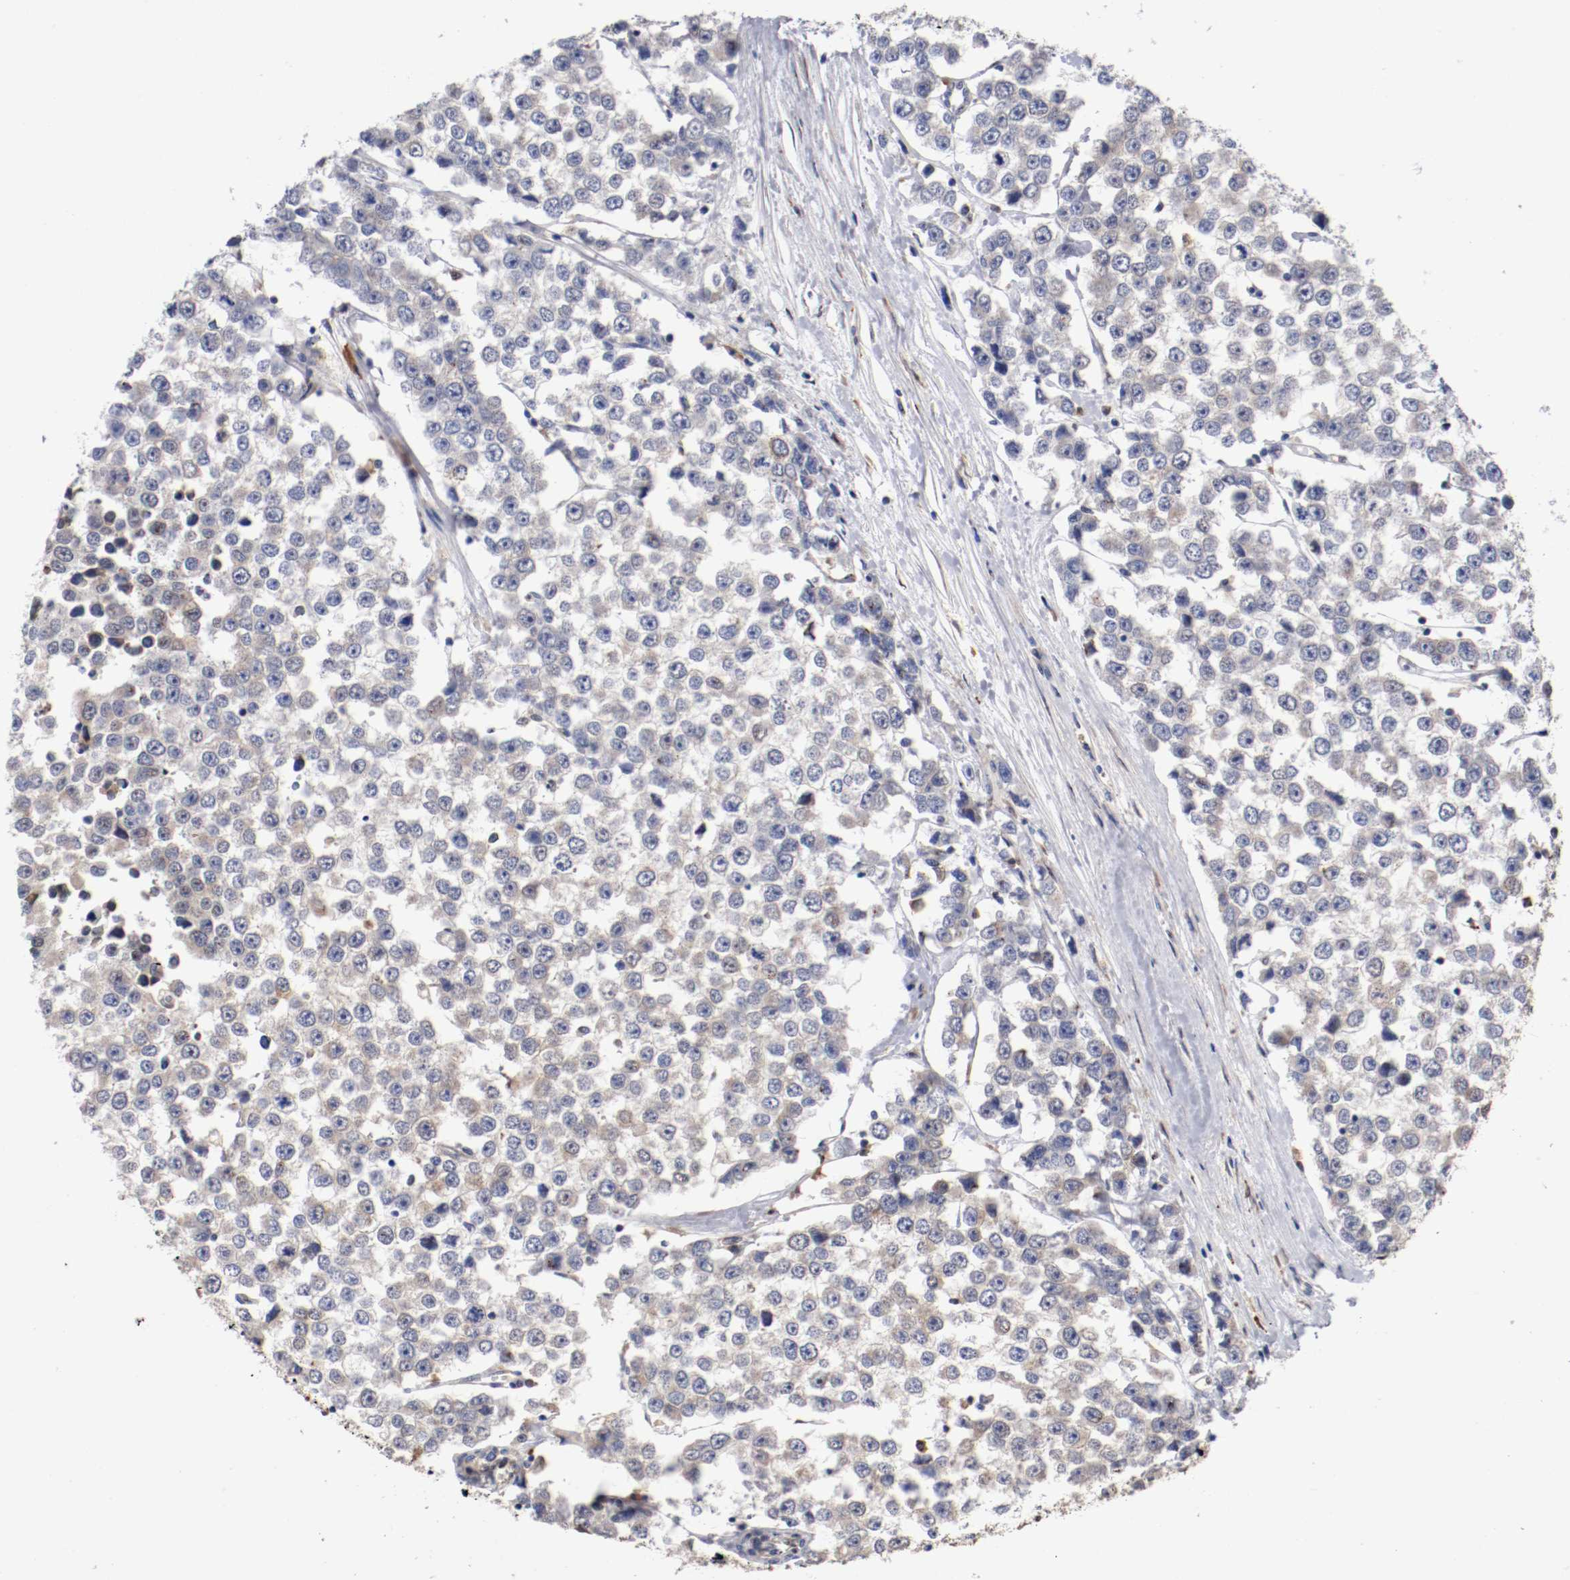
{"staining": {"intensity": "negative", "quantity": "none", "location": "none"}, "tissue": "testis cancer", "cell_type": "Tumor cells", "image_type": "cancer", "snomed": [{"axis": "morphology", "description": "Seminoma, NOS"}, {"axis": "morphology", "description": "Carcinoma, Embryonal, NOS"}, {"axis": "topography", "description": "Testis"}], "caption": "IHC of testis seminoma demonstrates no expression in tumor cells. (Brightfield microscopy of DAB (3,3'-diaminobenzidine) immunohistochemistry (IHC) at high magnification).", "gene": "TNFSF13", "patient": {"sex": "male", "age": 52}}